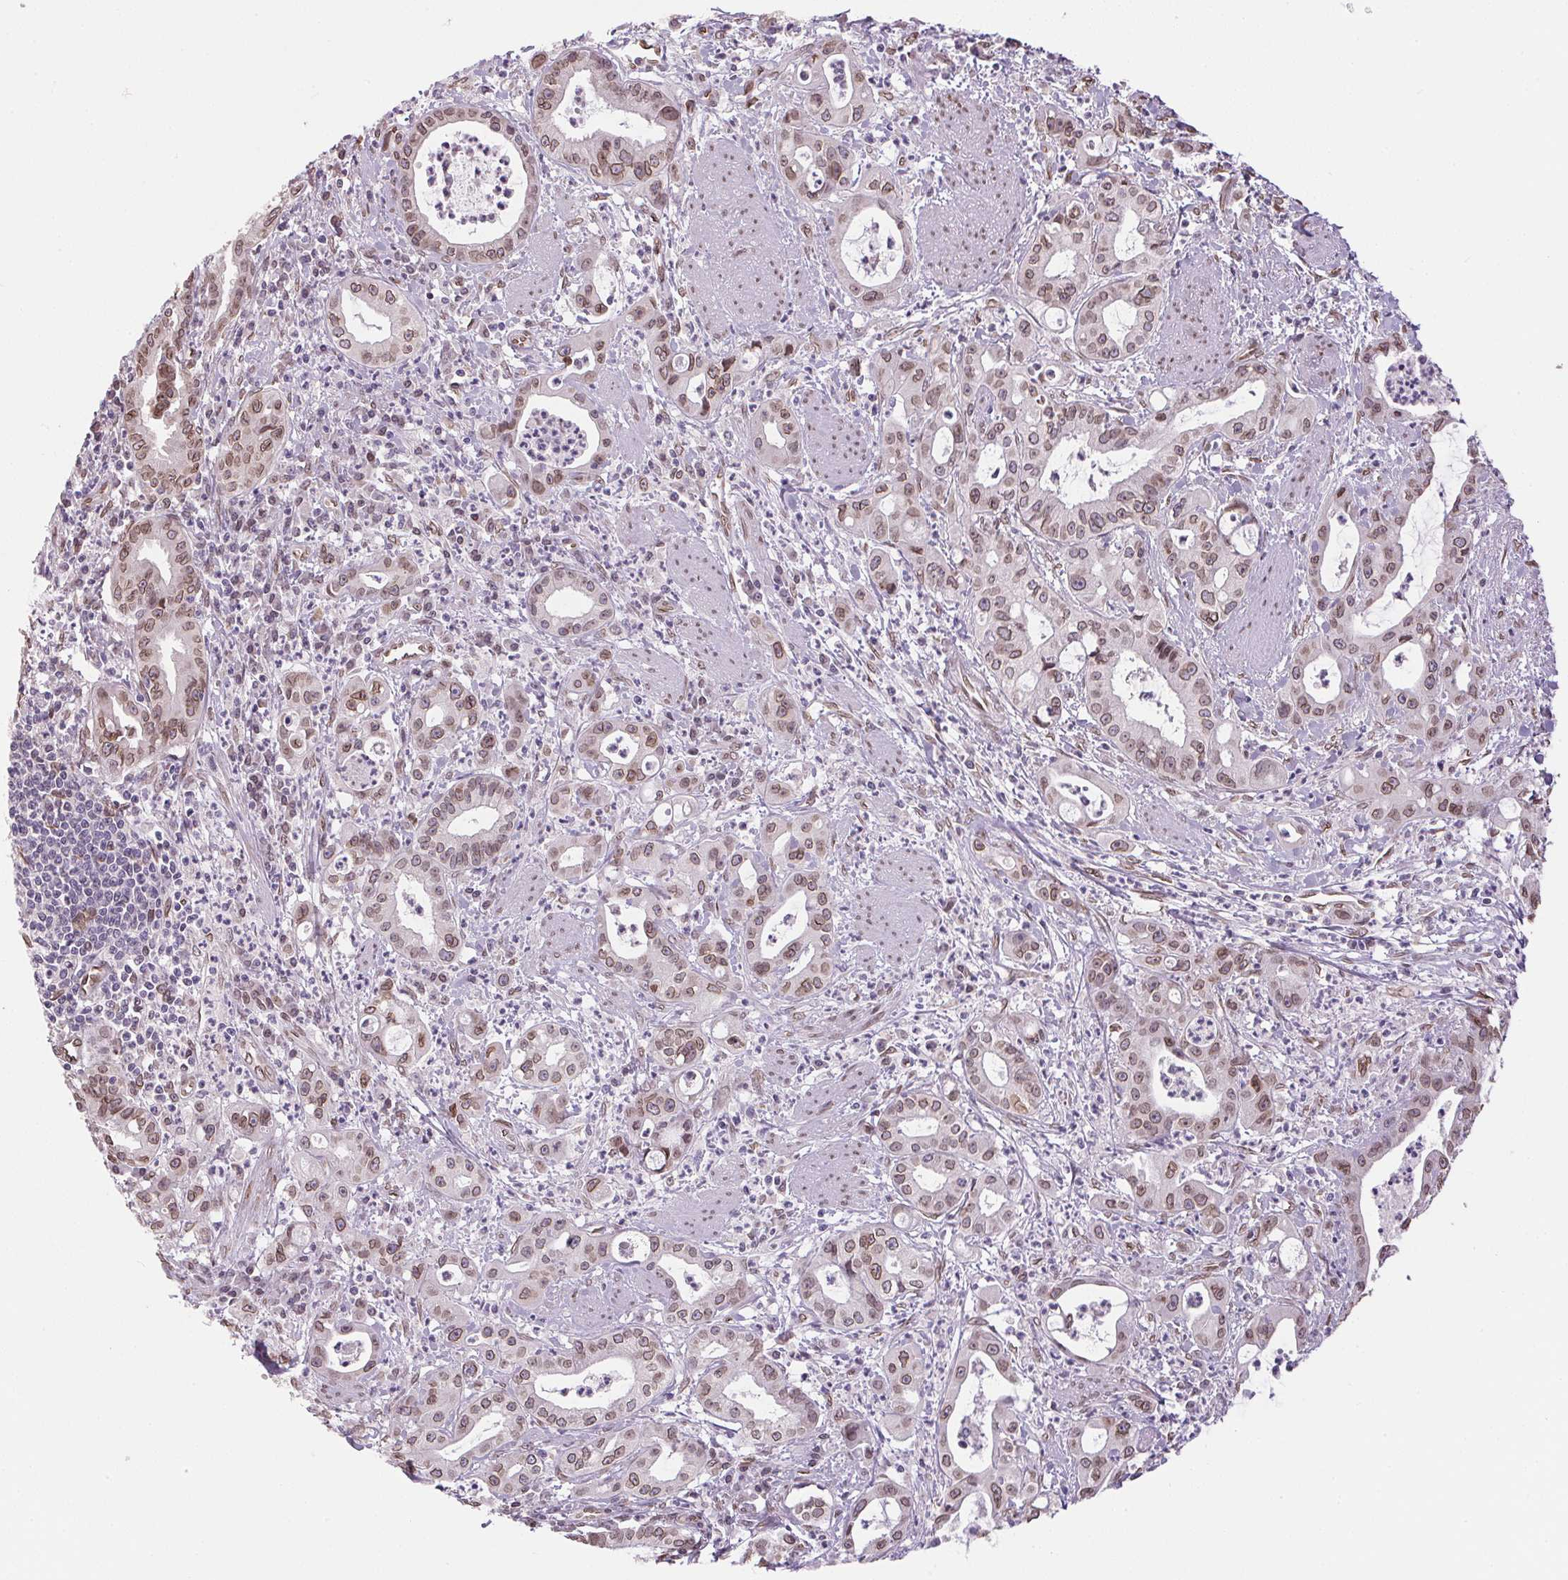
{"staining": {"intensity": "moderate", "quantity": "25%-75%", "location": "cytoplasmic/membranous,nuclear"}, "tissue": "pancreatic cancer", "cell_type": "Tumor cells", "image_type": "cancer", "snomed": [{"axis": "morphology", "description": "Adenocarcinoma, NOS"}, {"axis": "topography", "description": "Pancreas"}], "caption": "Brown immunohistochemical staining in pancreatic cancer exhibits moderate cytoplasmic/membranous and nuclear staining in about 25%-75% of tumor cells.", "gene": "TMEM175", "patient": {"sex": "male", "age": 72}}